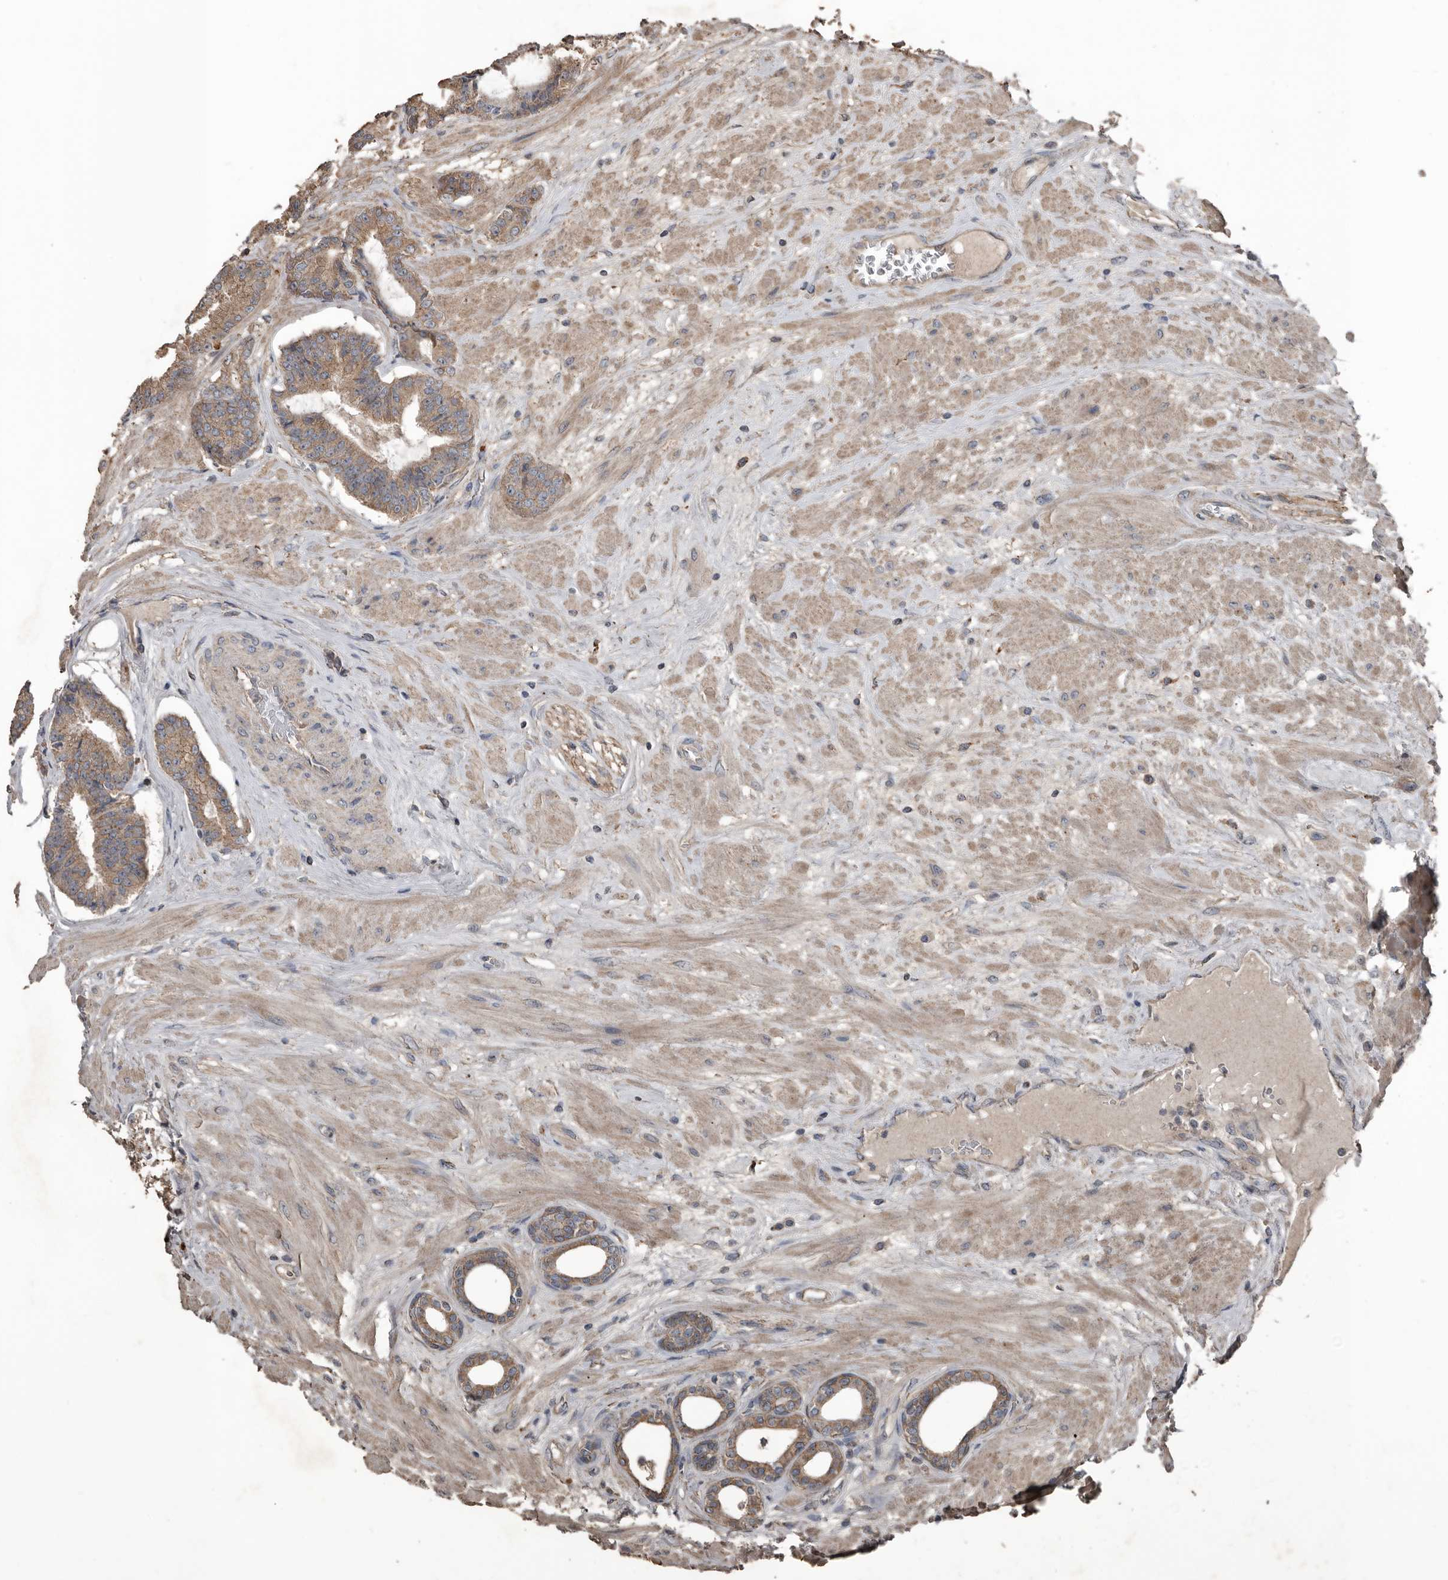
{"staining": {"intensity": "weak", "quantity": "<25%", "location": "cytoplasmic/membranous"}, "tissue": "prostate cancer", "cell_type": "Tumor cells", "image_type": "cancer", "snomed": [{"axis": "morphology", "description": "Adenocarcinoma, Low grade"}, {"axis": "topography", "description": "Prostate"}], "caption": "The histopathology image demonstrates no significant expression in tumor cells of adenocarcinoma (low-grade) (prostate). Nuclei are stained in blue.", "gene": "HYAL4", "patient": {"sex": "male", "age": 60}}